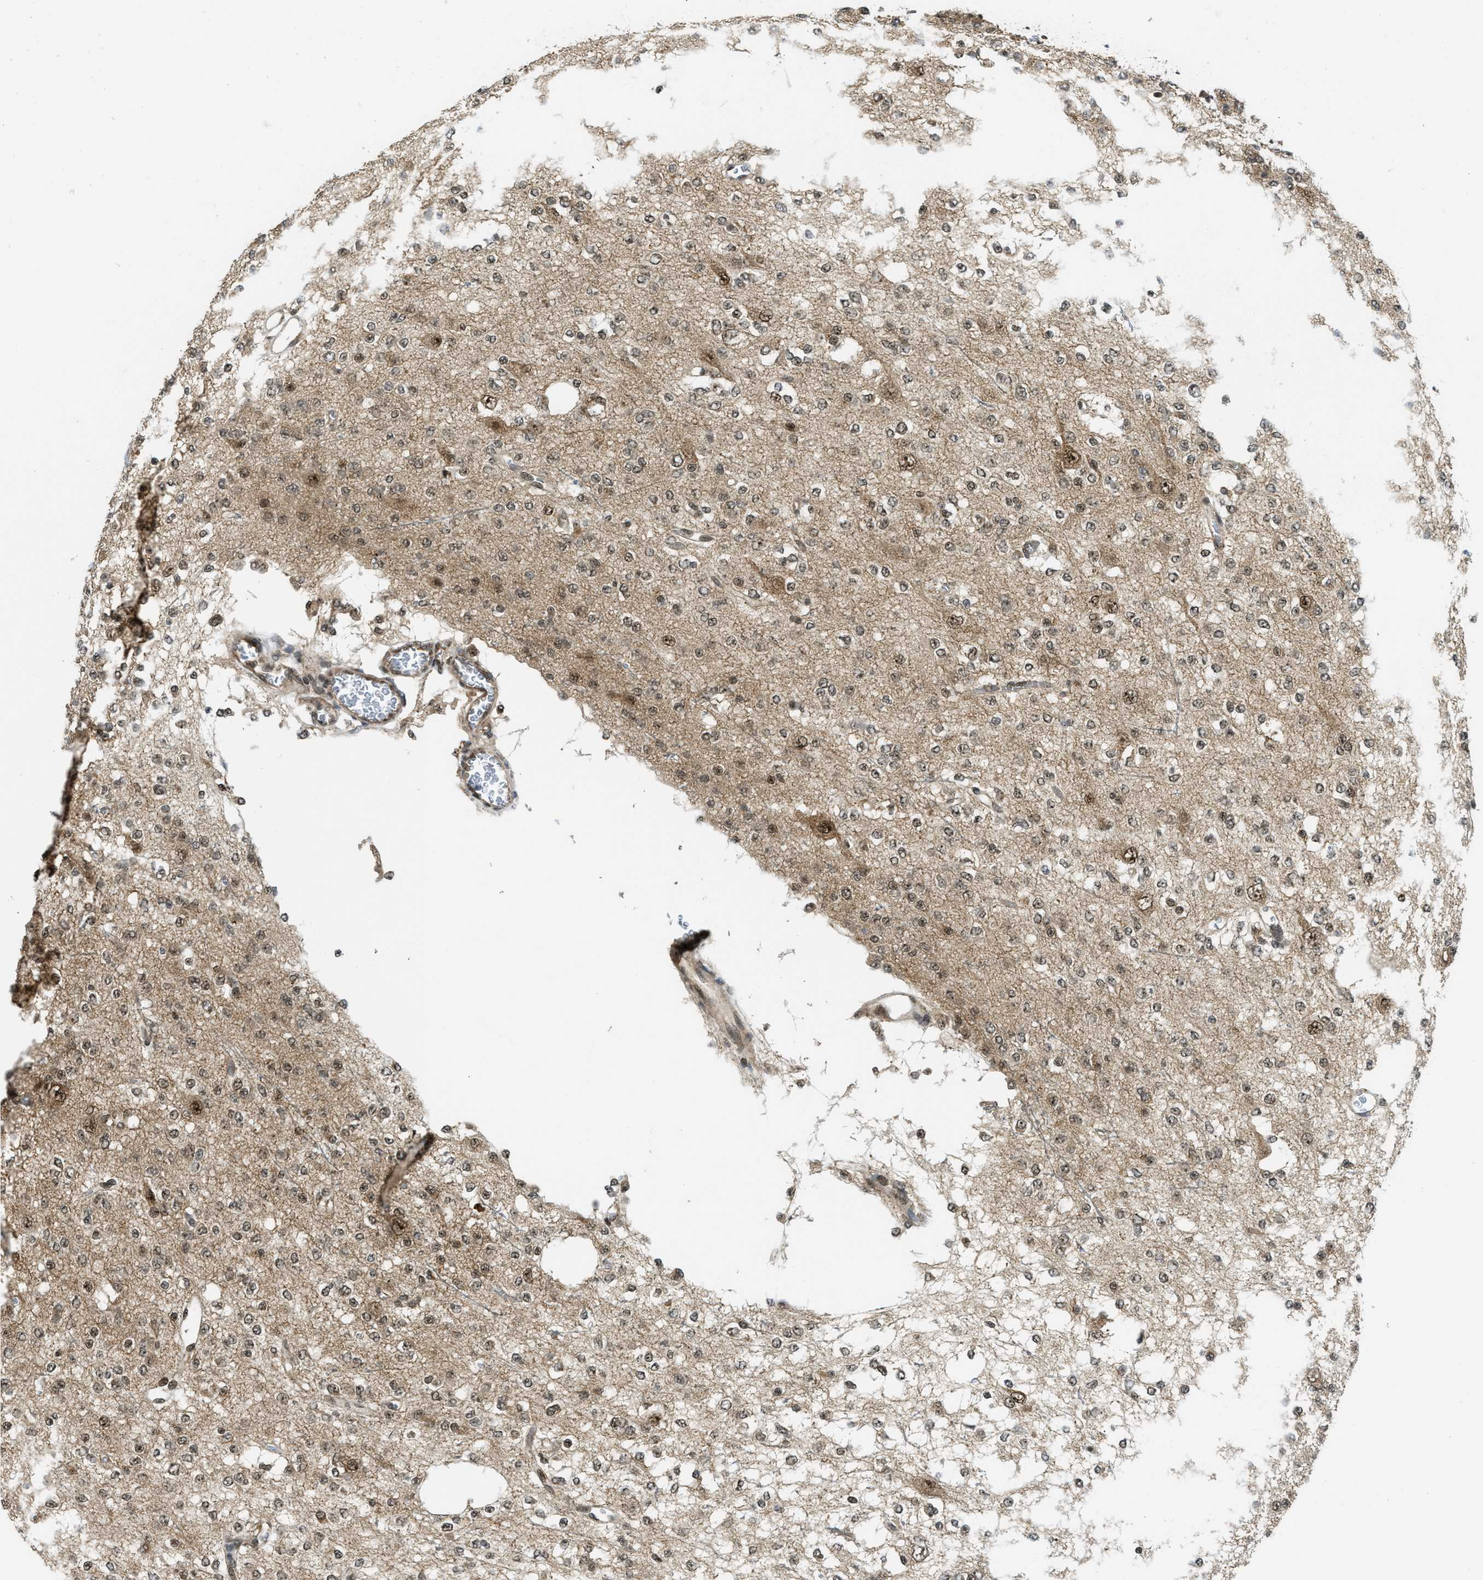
{"staining": {"intensity": "weak", "quantity": "25%-75%", "location": "cytoplasmic/membranous,nuclear"}, "tissue": "glioma", "cell_type": "Tumor cells", "image_type": "cancer", "snomed": [{"axis": "morphology", "description": "Glioma, malignant, Low grade"}, {"axis": "topography", "description": "Brain"}], "caption": "Brown immunohistochemical staining in malignant low-grade glioma reveals weak cytoplasmic/membranous and nuclear expression in approximately 25%-75% of tumor cells.", "gene": "TACC1", "patient": {"sex": "male", "age": 38}}